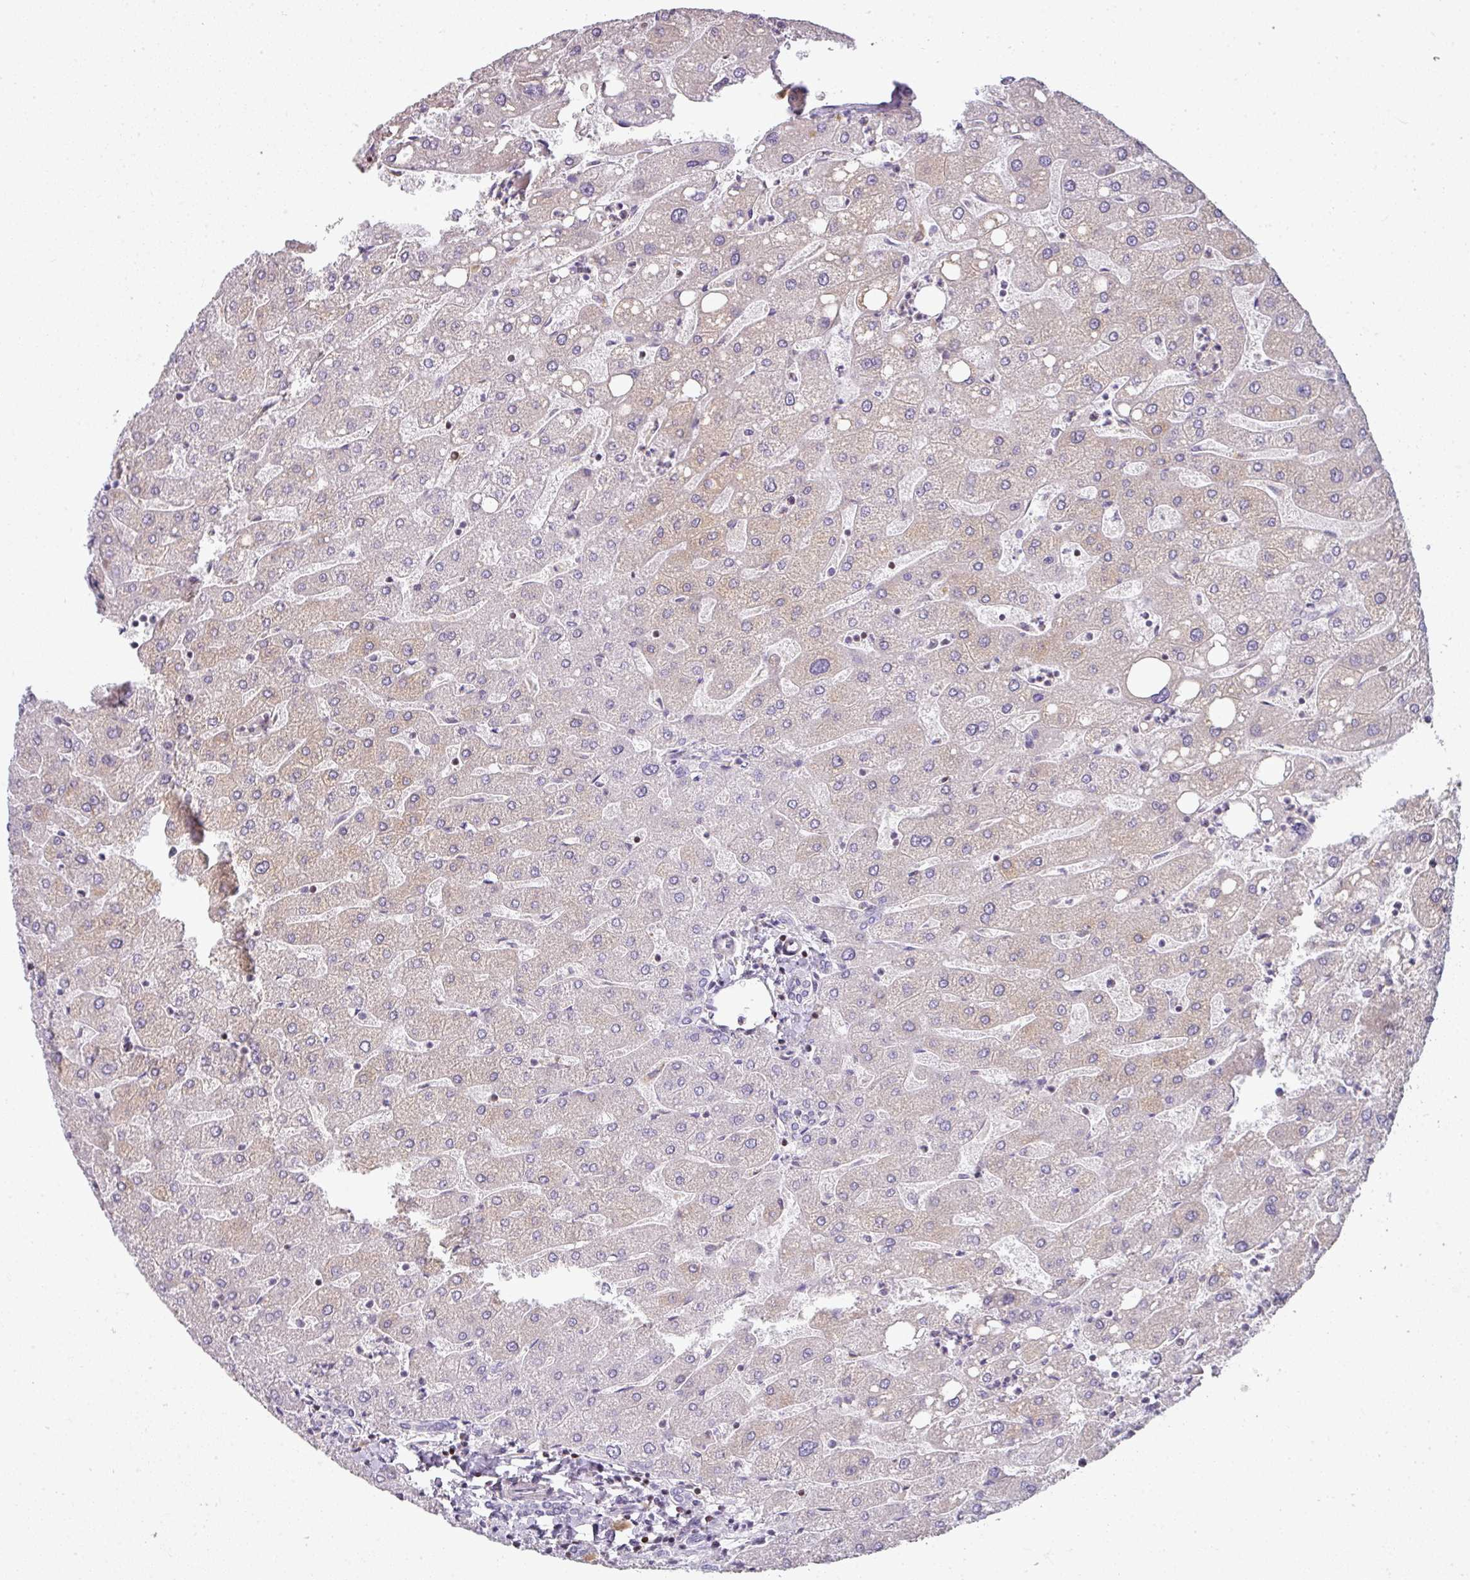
{"staining": {"intensity": "negative", "quantity": "none", "location": "none"}, "tissue": "liver", "cell_type": "Cholangiocytes", "image_type": "normal", "snomed": [{"axis": "morphology", "description": "Normal tissue, NOS"}, {"axis": "topography", "description": "Liver"}], "caption": "Benign liver was stained to show a protein in brown. There is no significant expression in cholangiocytes. (Stains: DAB (3,3'-diaminobenzidine) immunohistochemistry with hematoxylin counter stain, Microscopy: brightfield microscopy at high magnification).", "gene": "STAT5A", "patient": {"sex": "male", "age": 67}}